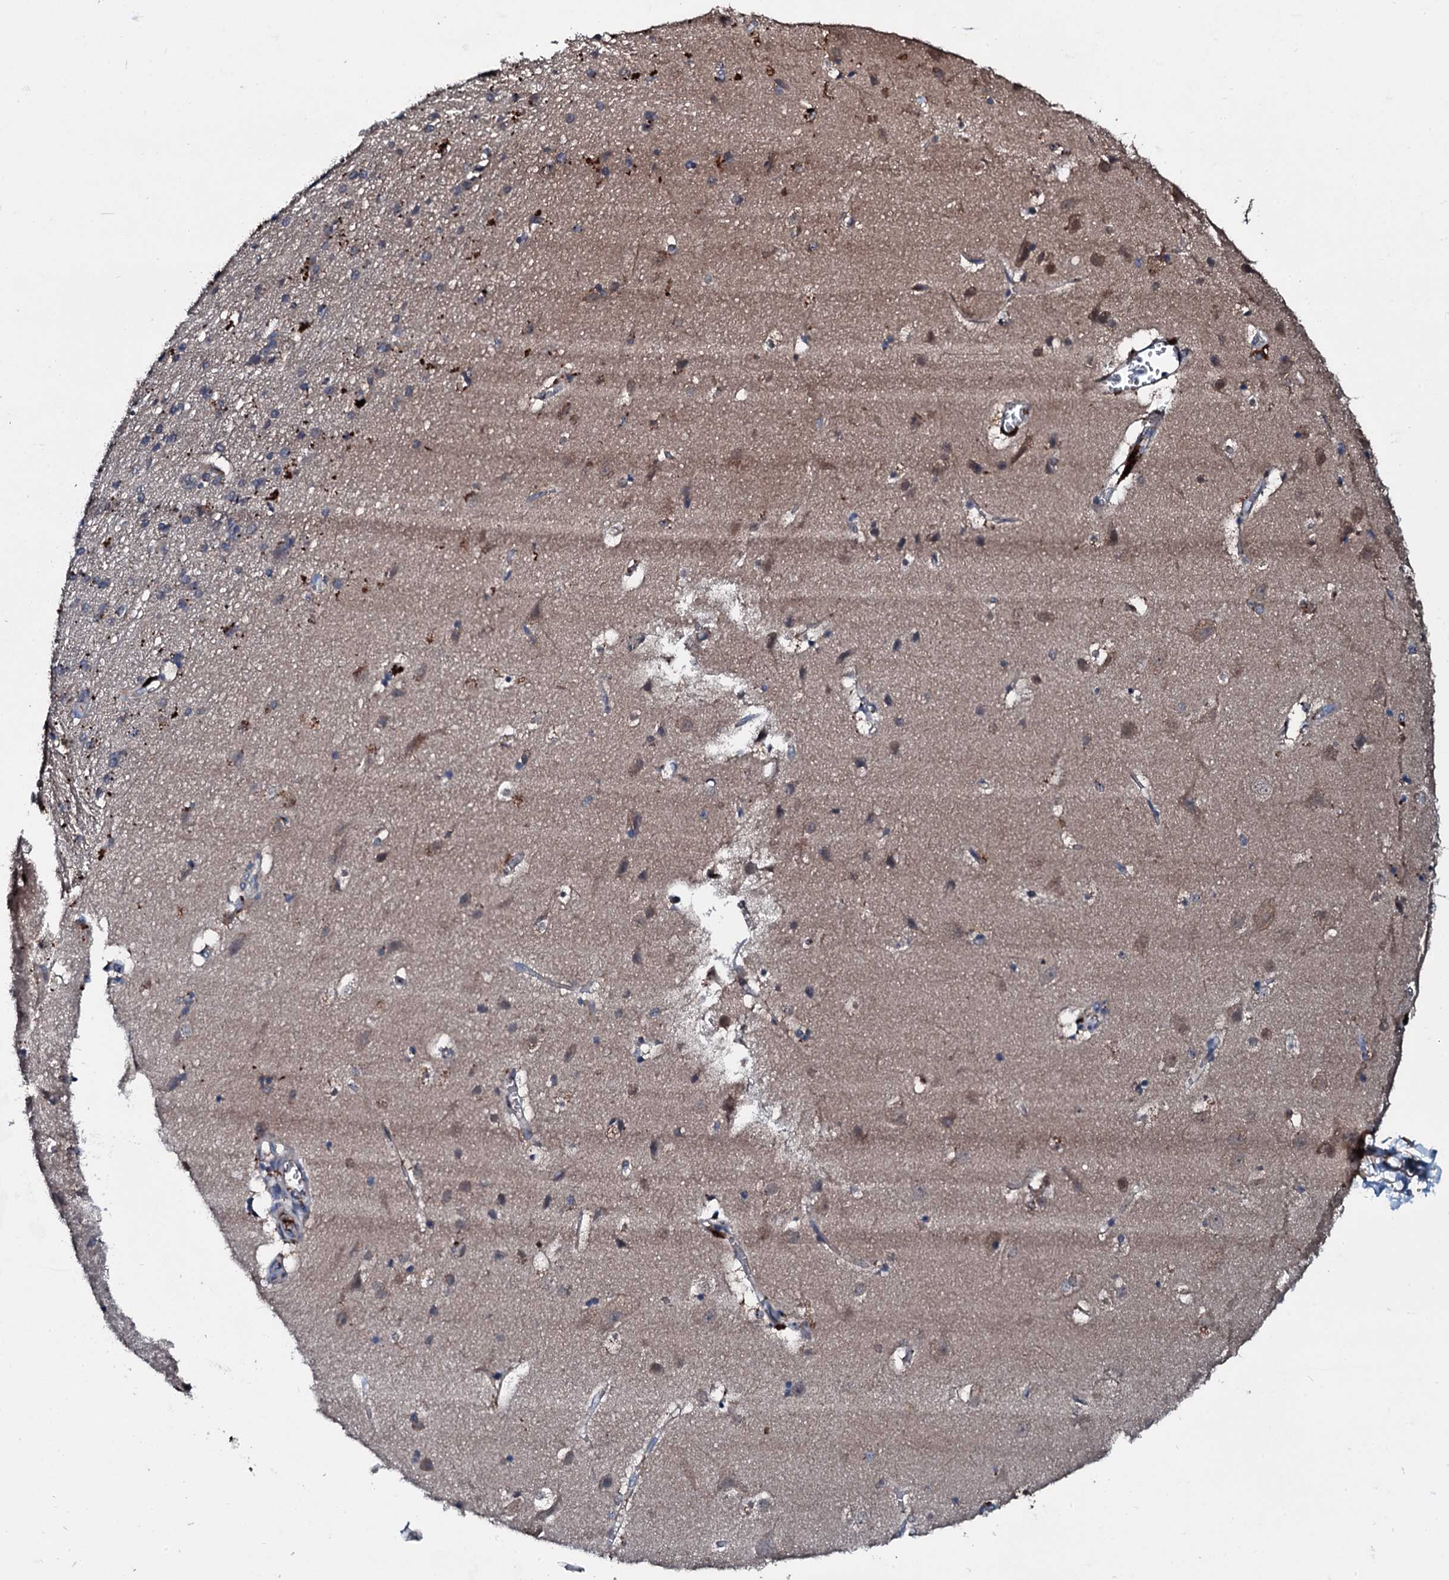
{"staining": {"intensity": "weak", "quantity": "<25%", "location": "cytoplasmic/membranous"}, "tissue": "cerebral cortex", "cell_type": "Endothelial cells", "image_type": "normal", "snomed": [{"axis": "morphology", "description": "Normal tissue, NOS"}, {"axis": "topography", "description": "Cerebral cortex"}], "caption": "High power microscopy photomicrograph of an IHC micrograph of unremarkable cerebral cortex, revealing no significant staining in endothelial cells. (DAB (3,3'-diaminobenzidine) immunohistochemistry visualized using brightfield microscopy, high magnification).", "gene": "AARS1", "patient": {"sex": "male", "age": 54}}